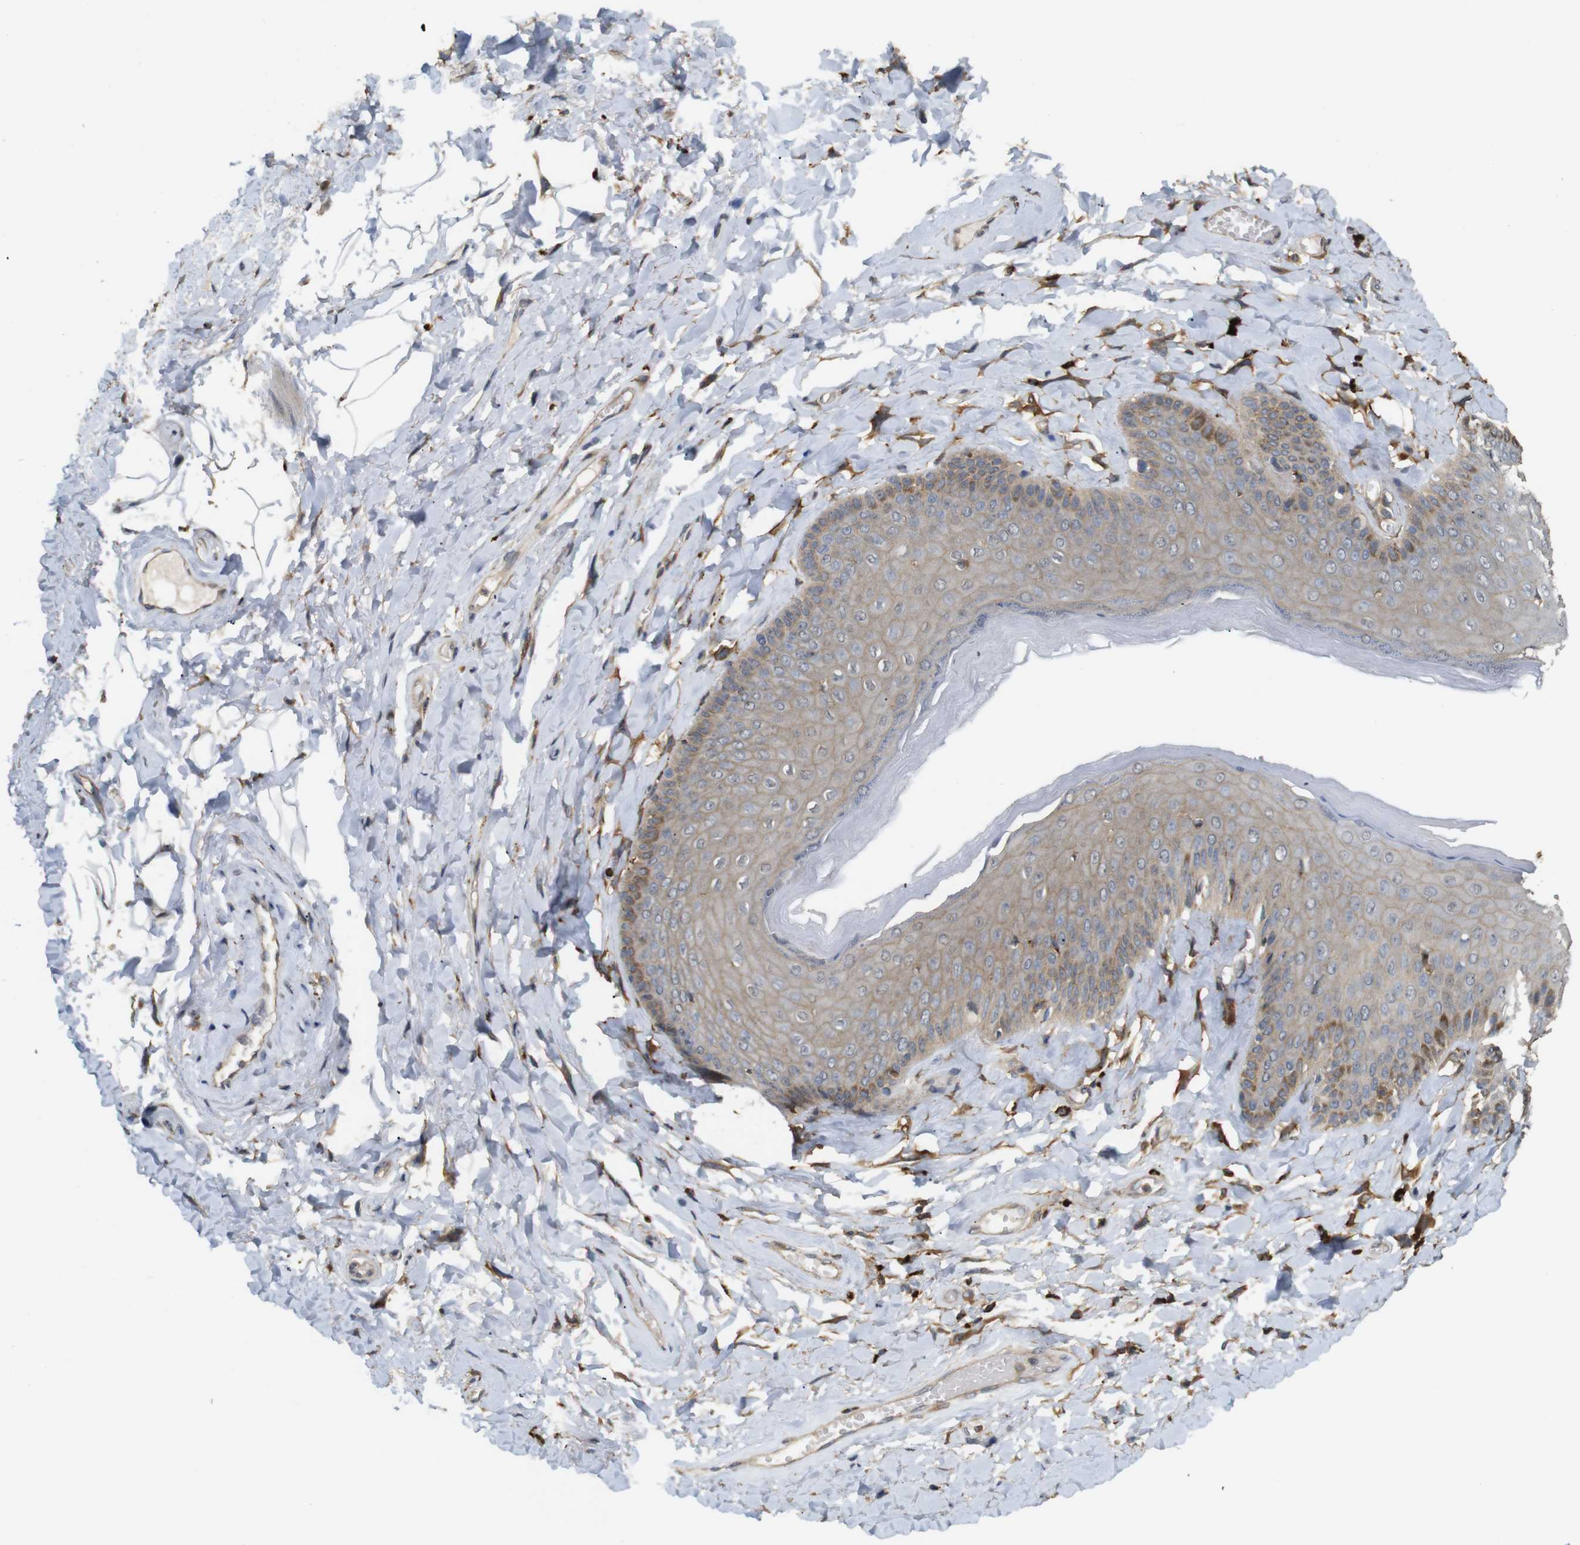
{"staining": {"intensity": "moderate", "quantity": ">75%", "location": "cytoplasmic/membranous"}, "tissue": "skin", "cell_type": "Epidermal cells", "image_type": "normal", "snomed": [{"axis": "morphology", "description": "Normal tissue, NOS"}, {"axis": "topography", "description": "Anal"}], "caption": "A high-resolution histopathology image shows immunohistochemistry (IHC) staining of benign skin, which demonstrates moderate cytoplasmic/membranous staining in about >75% of epidermal cells. (DAB (3,3'-diaminobenzidine) = brown stain, brightfield microscopy at high magnification).", "gene": "KSR1", "patient": {"sex": "male", "age": 69}}